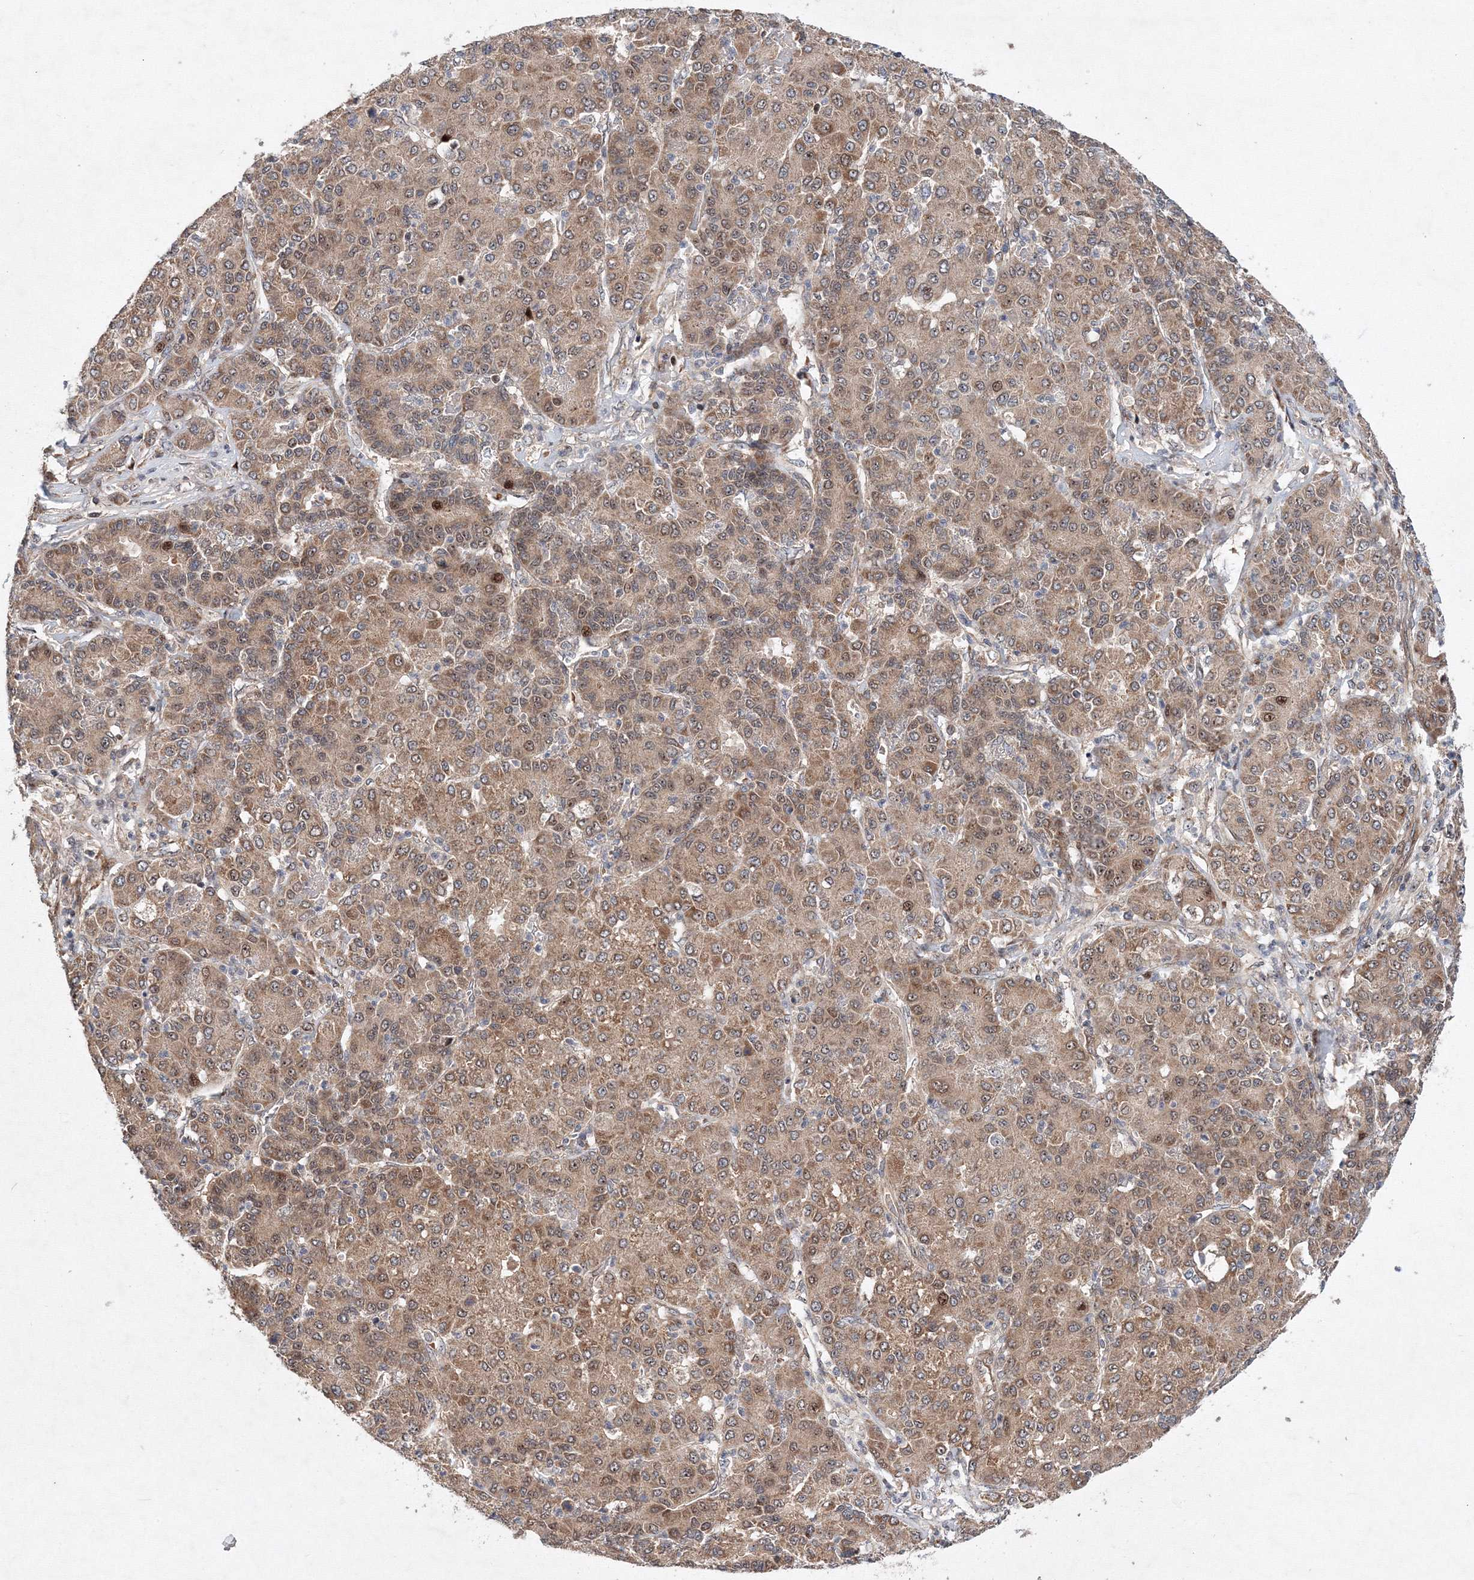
{"staining": {"intensity": "moderate", "quantity": ">75%", "location": "cytoplasmic/membranous"}, "tissue": "liver cancer", "cell_type": "Tumor cells", "image_type": "cancer", "snomed": [{"axis": "morphology", "description": "Carcinoma, Hepatocellular, NOS"}, {"axis": "topography", "description": "Liver"}], "caption": "Immunohistochemical staining of liver cancer displays medium levels of moderate cytoplasmic/membranous staining in approximately >75% of tumor cells.", "gene": "ANKAR", "patient": {"sex": "male", "age": 65}}